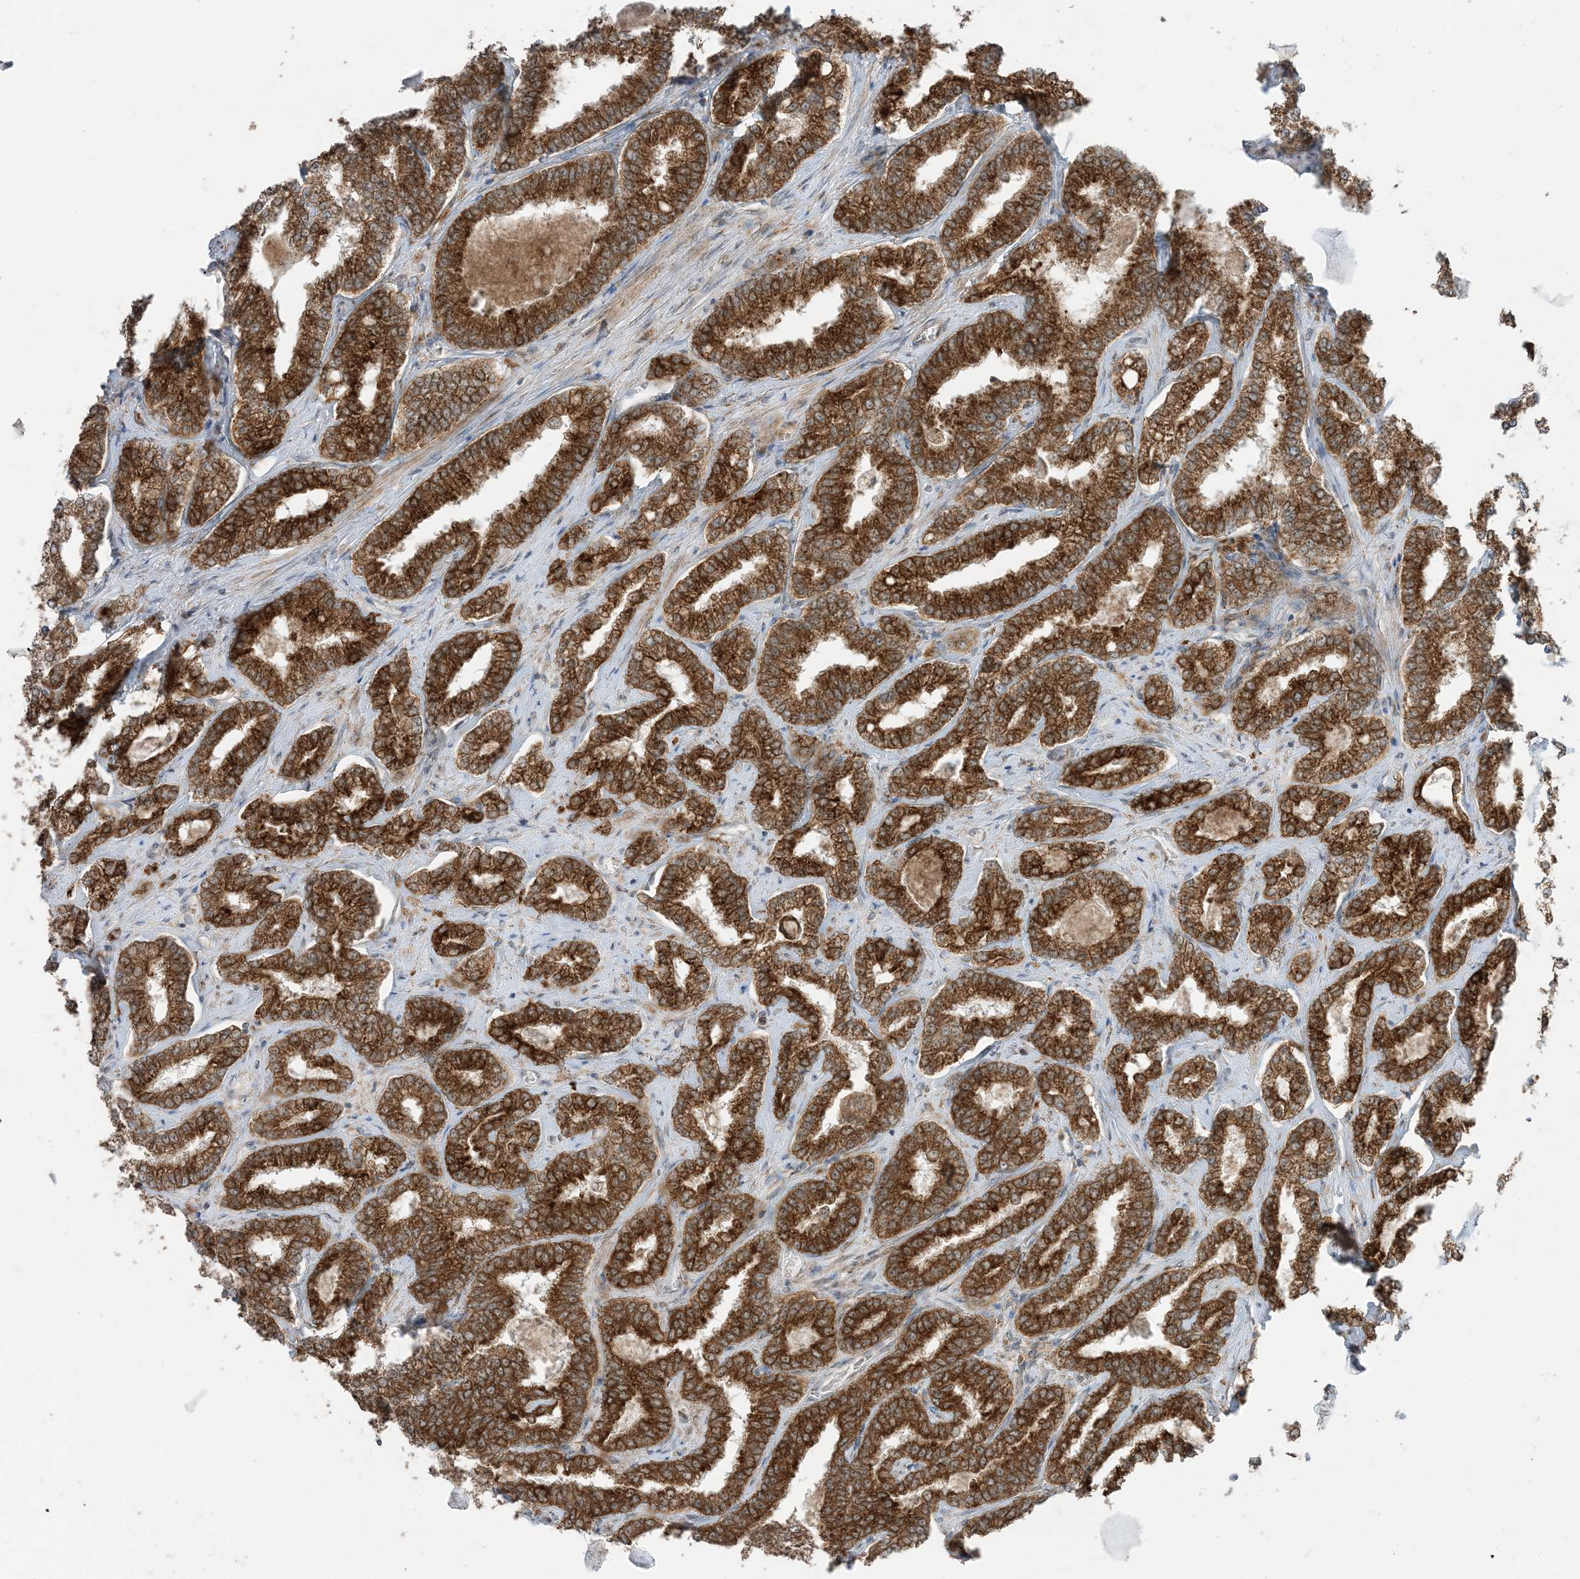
{"staining": {"intensity": "strong", "quantity": ">75%", "location": "cytoplasmic/membranous"}, "tissue": "prostate cancer", "cell_type": "Tumor cells", "image_type": "cancer", "snomed": [{"axis": "morphology", "description": "Normal tissue, NOS"}, {"axis": "morphology", "description": "Adenocarcinoma, High grade"}, {"axis": "topography", "description": "Prostate"}], "caption": "Protein staining shows strong cytoplasmic/membranous expression in about >75% of tumor cells in prostate cancer.", "gene": "ODC1", "patient": {"sex": "male", "age": 83}}